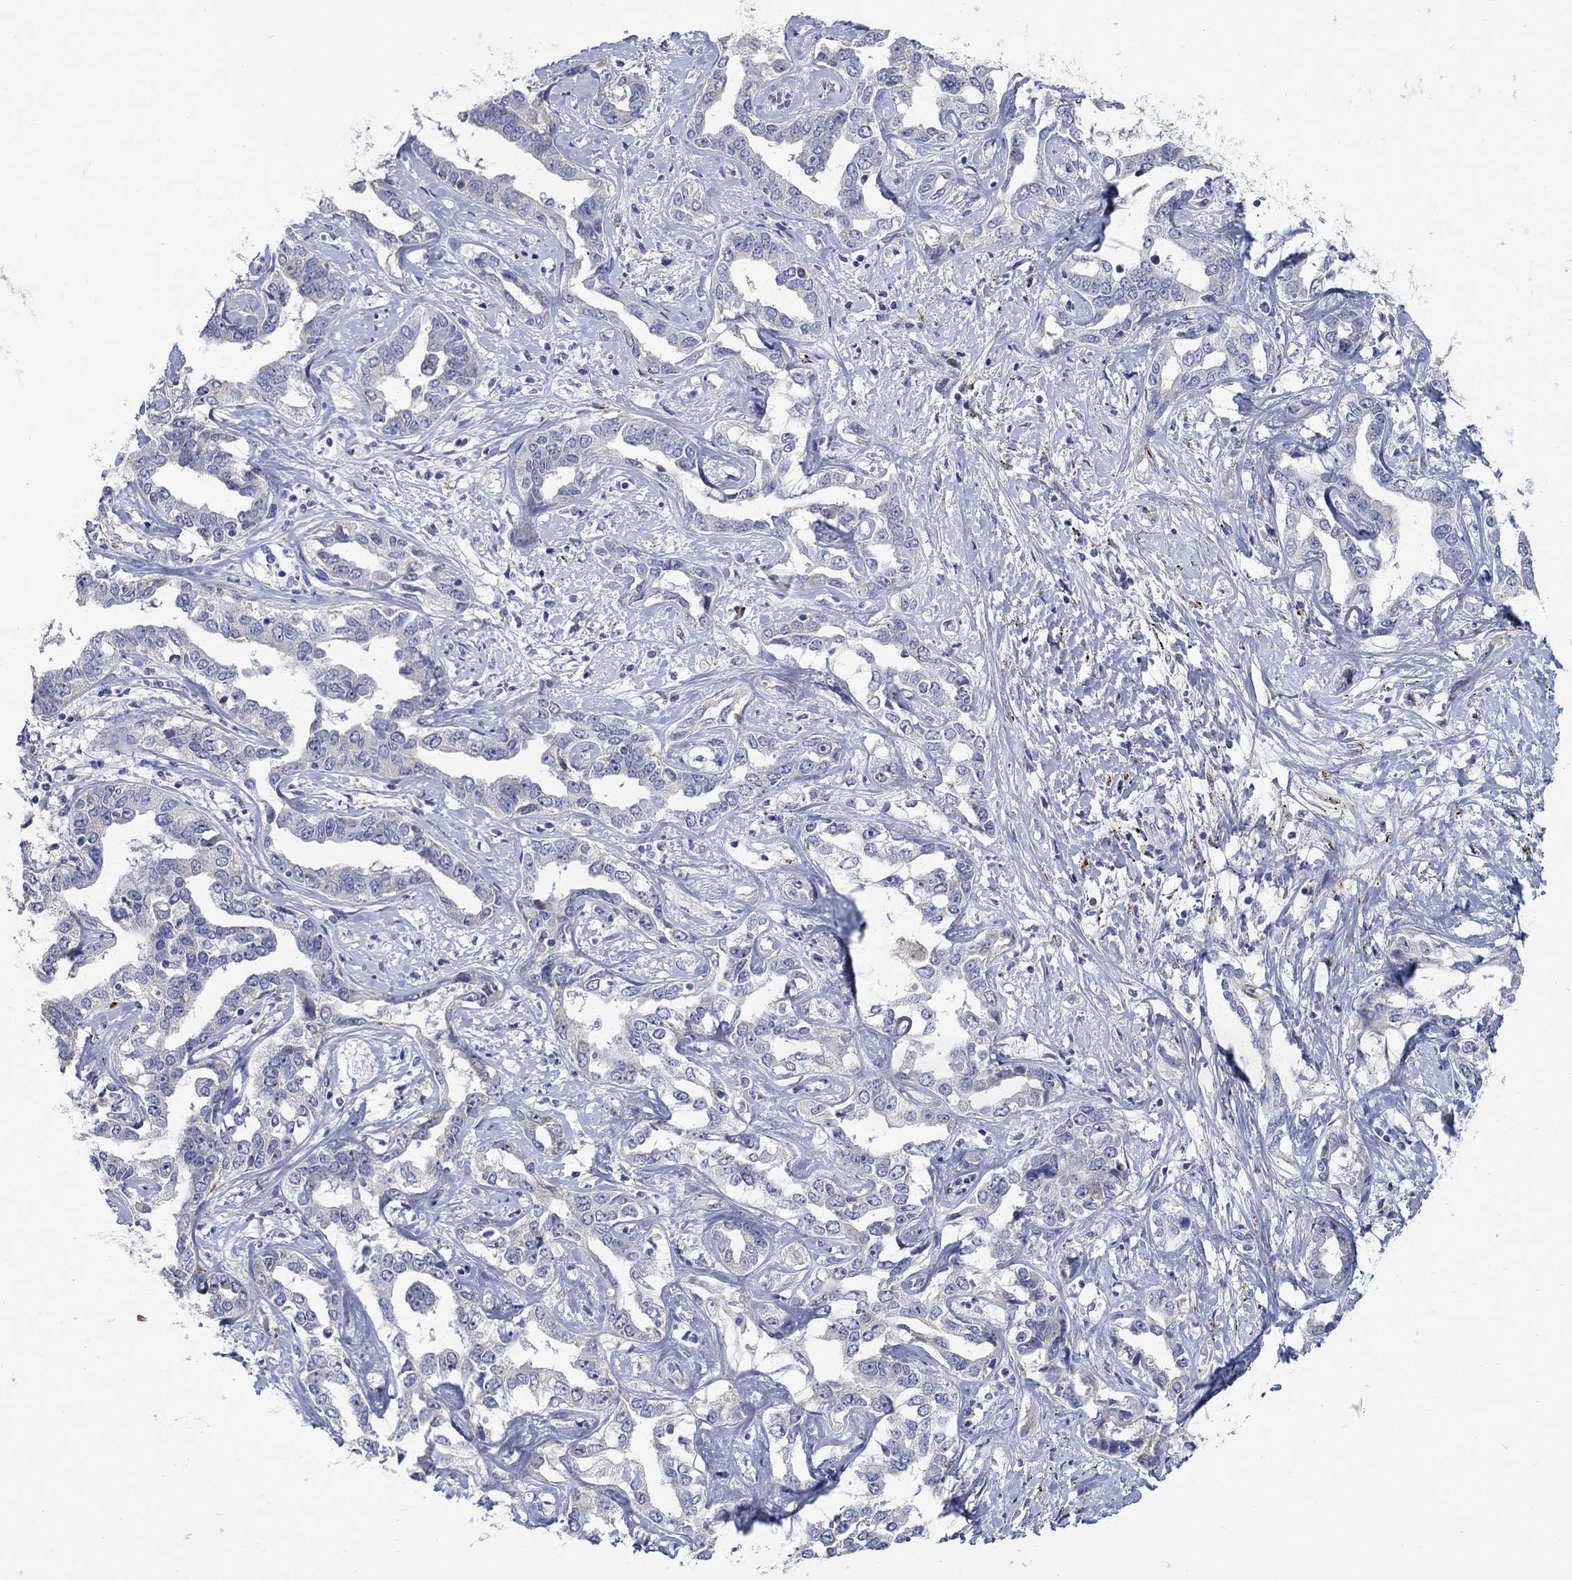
{"staining": {"intensity": "negative", "quantity": "none", "location": "none"}, "tissue": "liver cancer", "cell_type": "Tumor cells", "image_type": "cancer", "snomed": [{"axis": "morphology", "description": "Cholangiocarcinoma"}, {"axis": "topography", "description": "Liver"}], "caption": "Liver cancer (cholangiocarcinoma) was stained to show a protein in brown. There is no significant positivity in tumor cells.", "gene": "REEP2", "patient": {"sex": "male", "age": 59}}